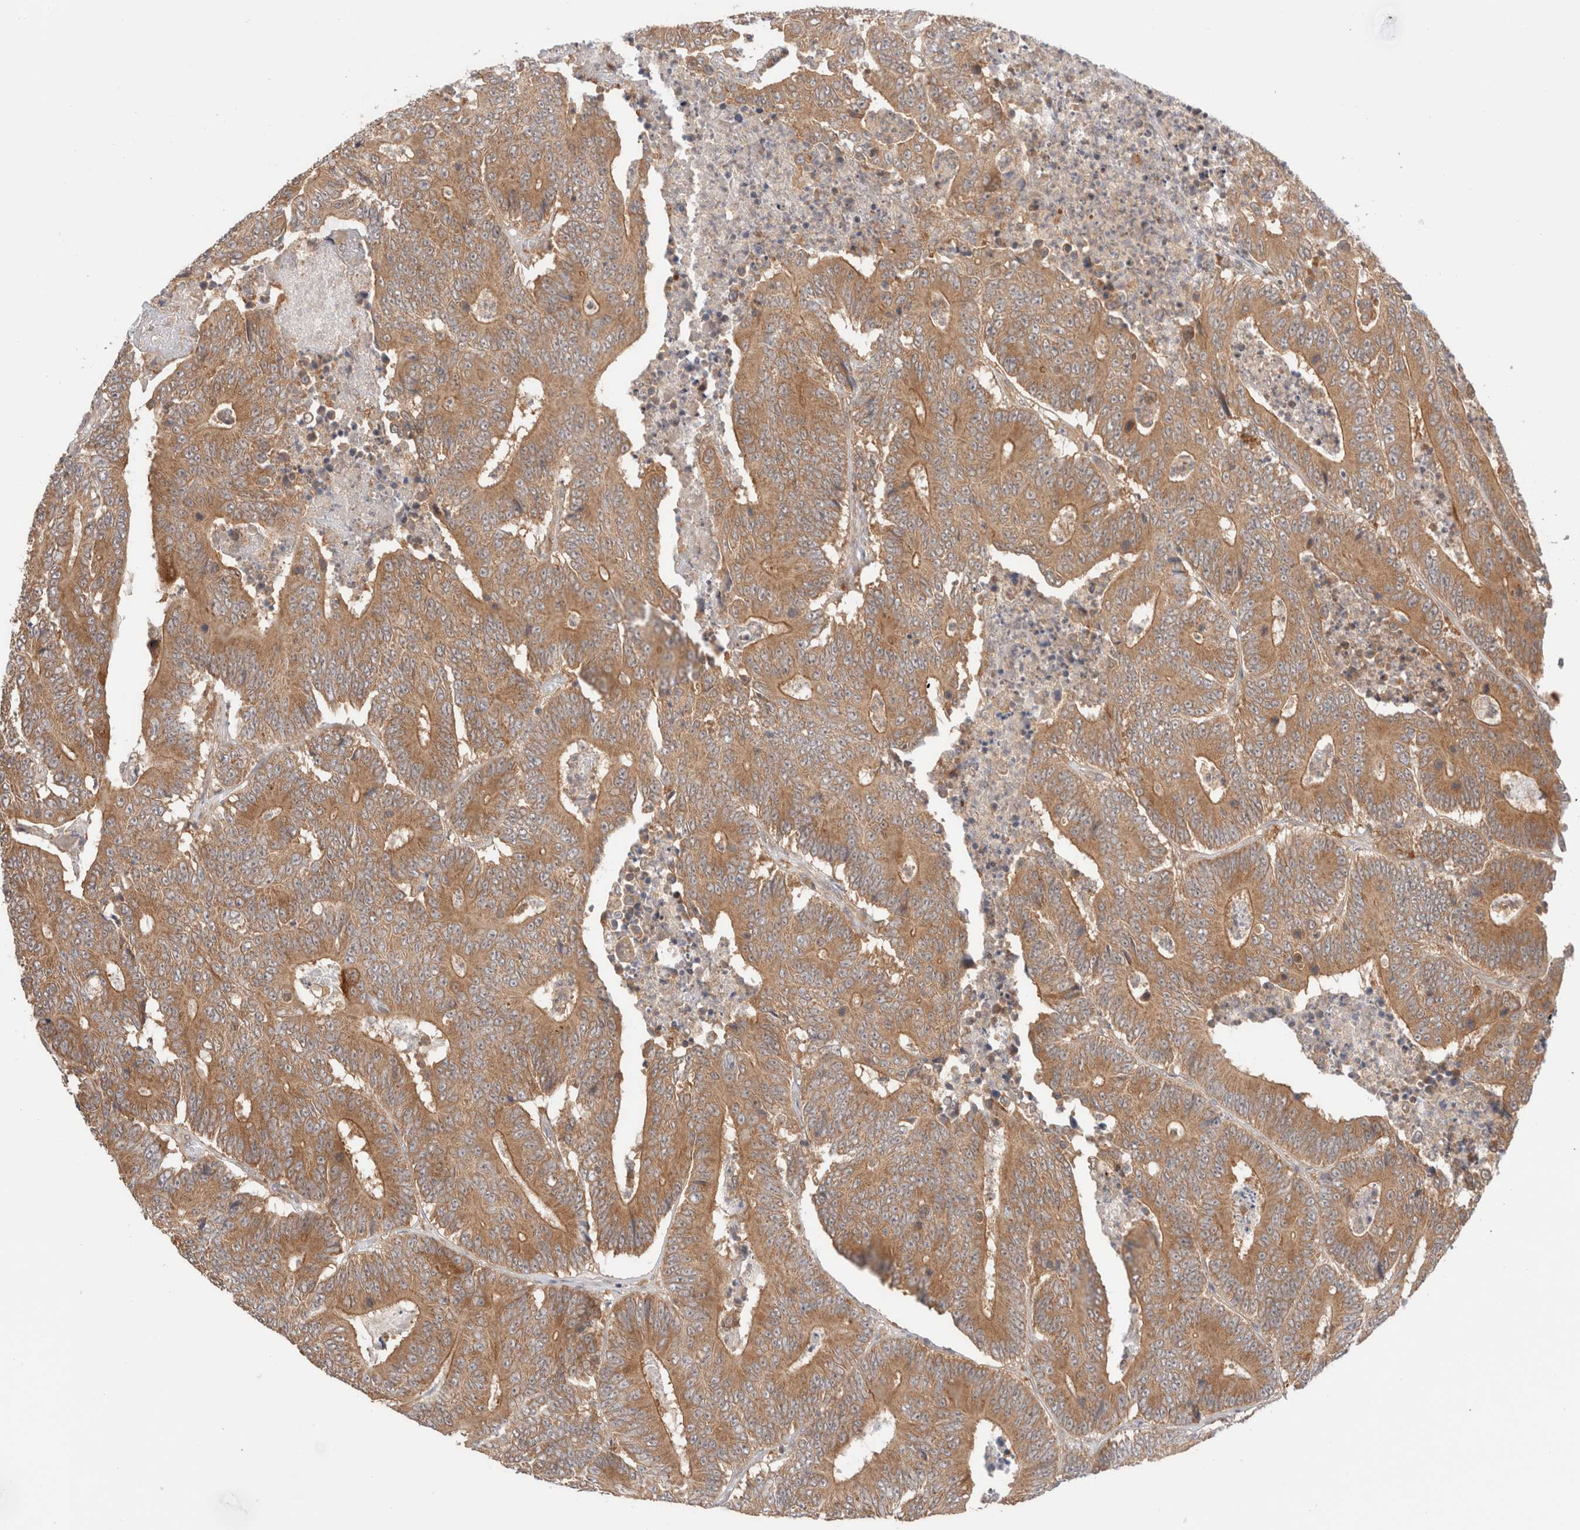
{"staining": {"intensity": "moderate", "quantity": ">75%", "location": "cytoplasmic/membranous"}, "tissue": "colorectal cancer", "cell_type": "Tumor cells", "image_type": "cancer", "snomed": [{"axis": "morphology", "description": "Adenocarcinoma, NOS"}, {"axis": "topography", "description": "Colon"}], "caption": "Tumor cells demonstrate medium levels of moderate cytoplasmic/membranous positivity in approximately >75% of cells in colorectal cancer.", "gene": "XKR4", "patient": {"sex": "male", "age": 83}}